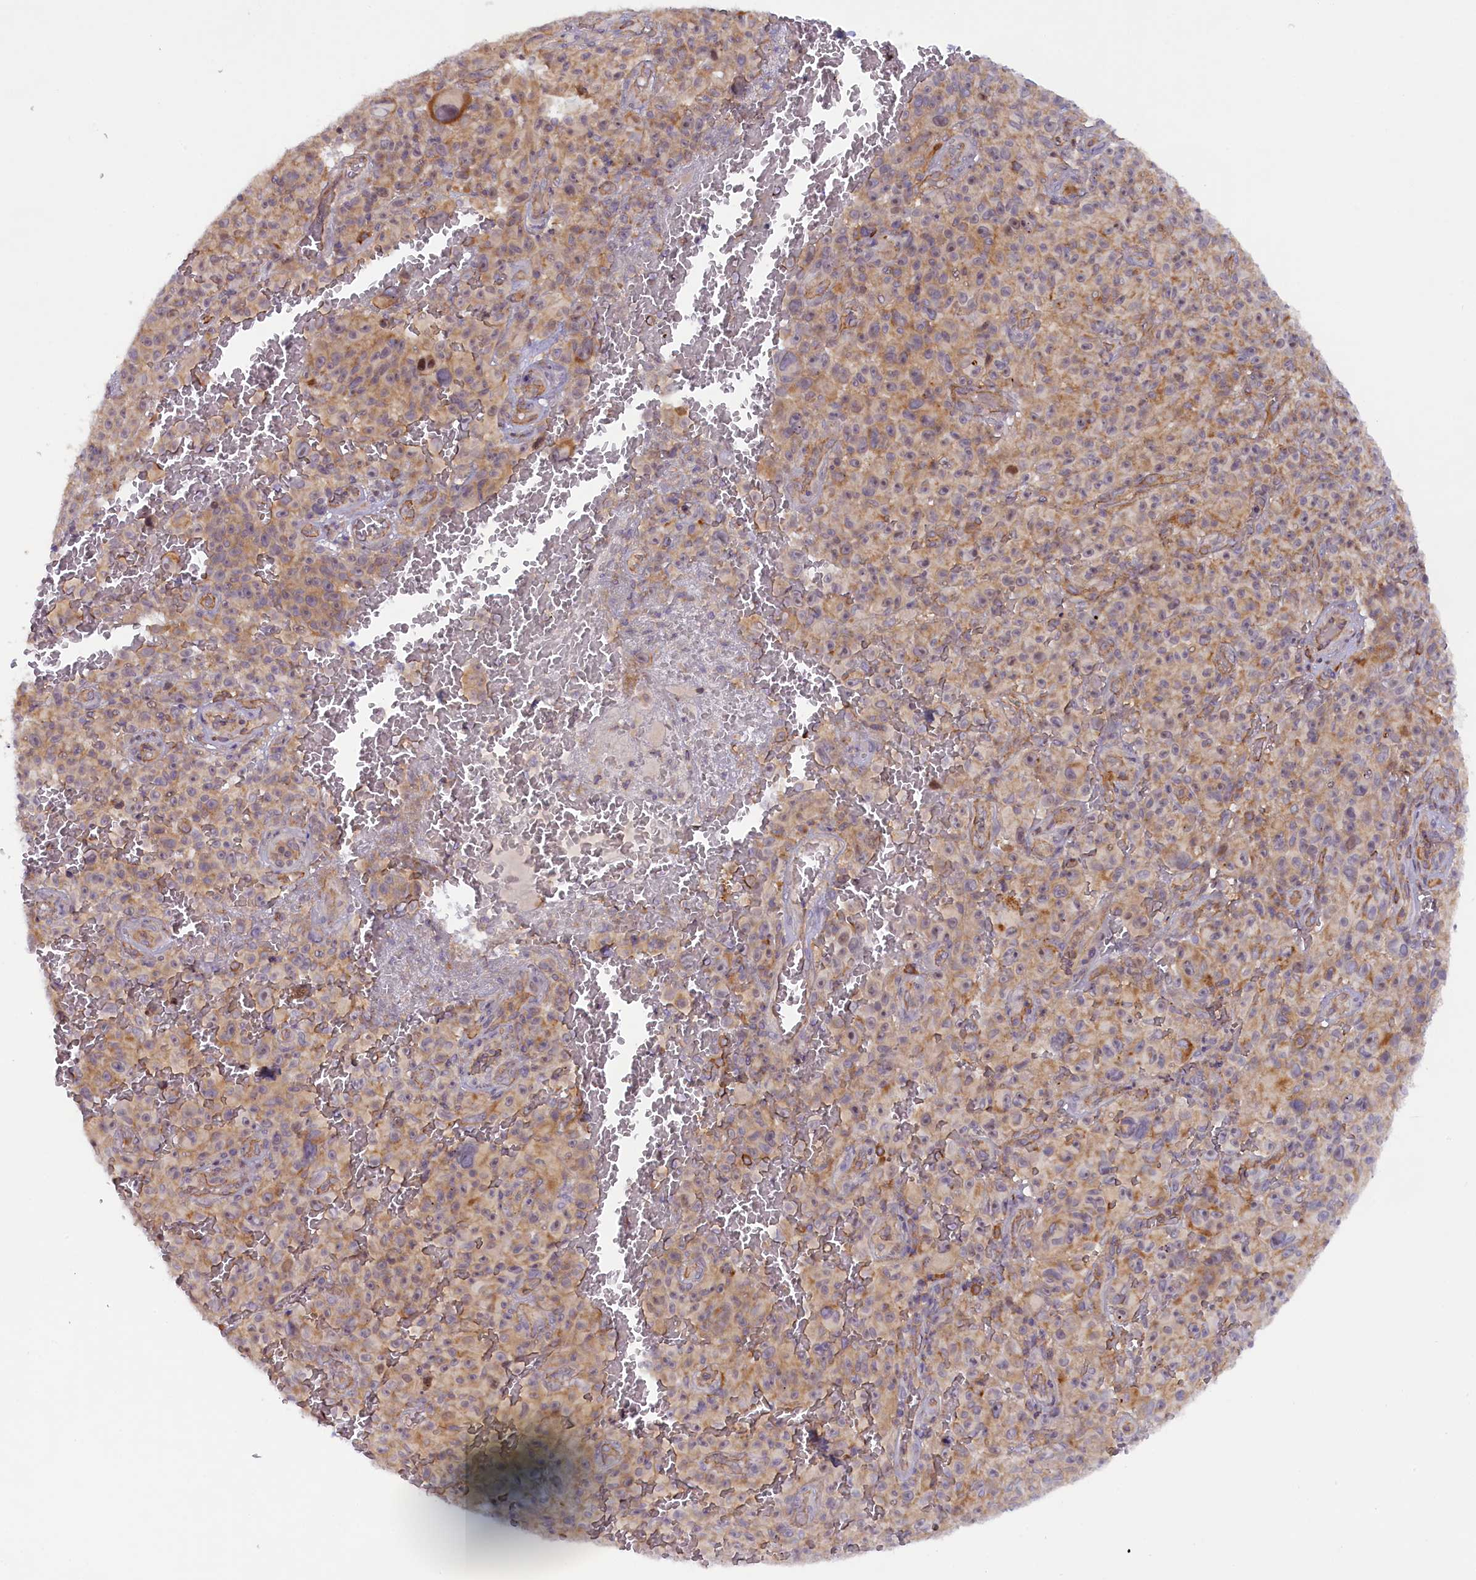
{"staining": {"intensity": "weak", "quantity": "25%-75%", "location": "cytoplasmic/membranous"}, "tissue": "melanoma", "cell_type": "Tumor cells", "image_type": "cancer", "snomed": [{"axis": "morphology", "description": "Malignant melanoma, NOS"}, {"axis": "topography", "description": "Skin"}], "caption": "Melanoma stained with a protein marker shows weak staining in tumor cells.", "gene": "CCL23", "patient": {"sex": "female", "age": 82}}